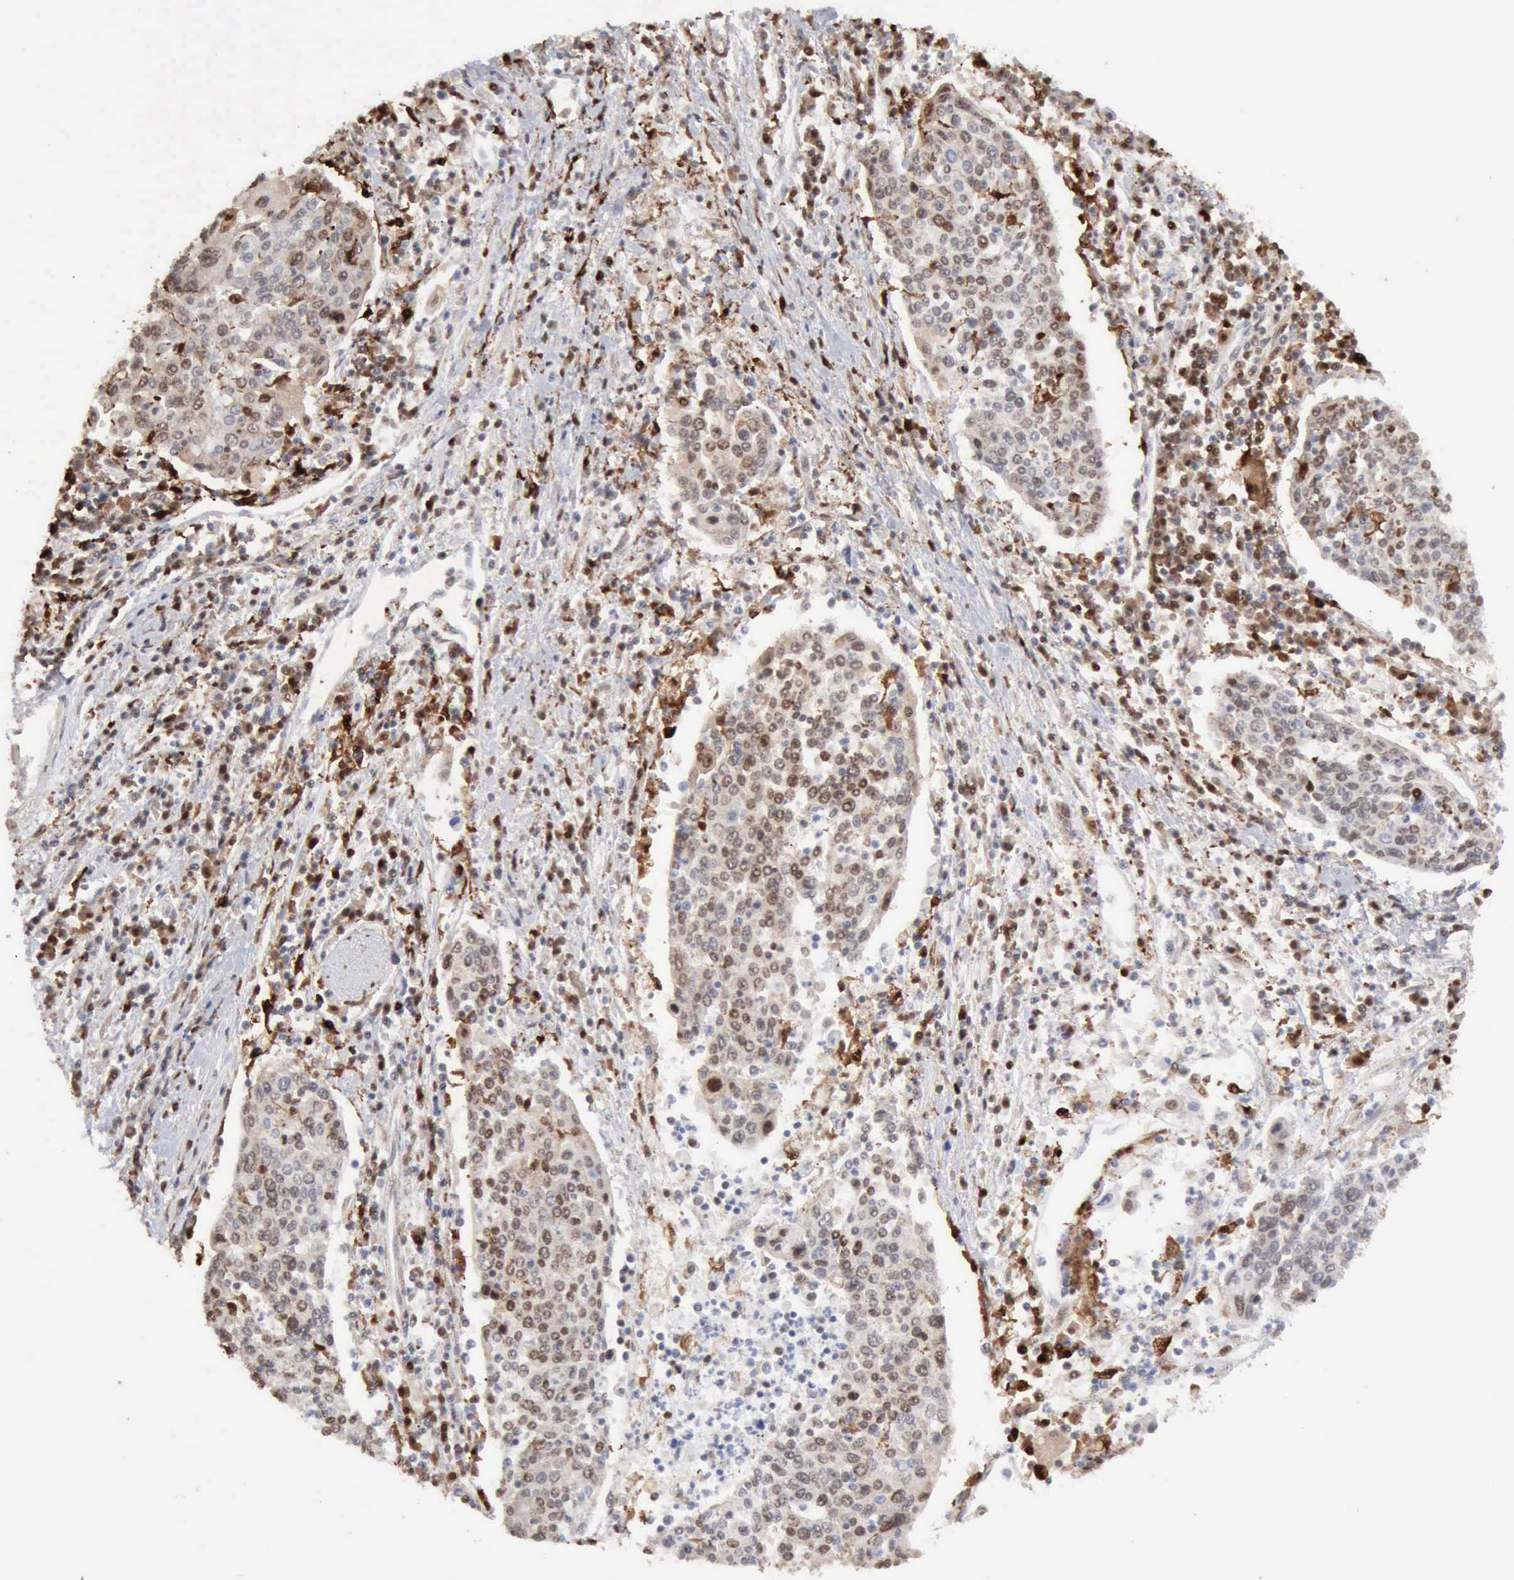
{"staining": {"intensity": "weak", "quantity": "<25%", "location": "nuclear"}, "tissue": "cervical cancer", "cell_type": "Tumor cells", "image_type": "cancer", "snomed": [{"axis": "morphology", "description": "Squamous cell carcinoma, NOS"}, {"axis": "topography", "description": "Cervix"}], "caption": "High magnification brightfield microscopy of cervical cancer stained with DAB (3,3'-diaminobenzidine) (brown) and counterstained with hematoxylin (blue): tumor cells show no significant positivity. (IHC, brightfield microscopy, high magnification).", "gene": "STAT1", "patient": {"sex": "female", "age": 40}}